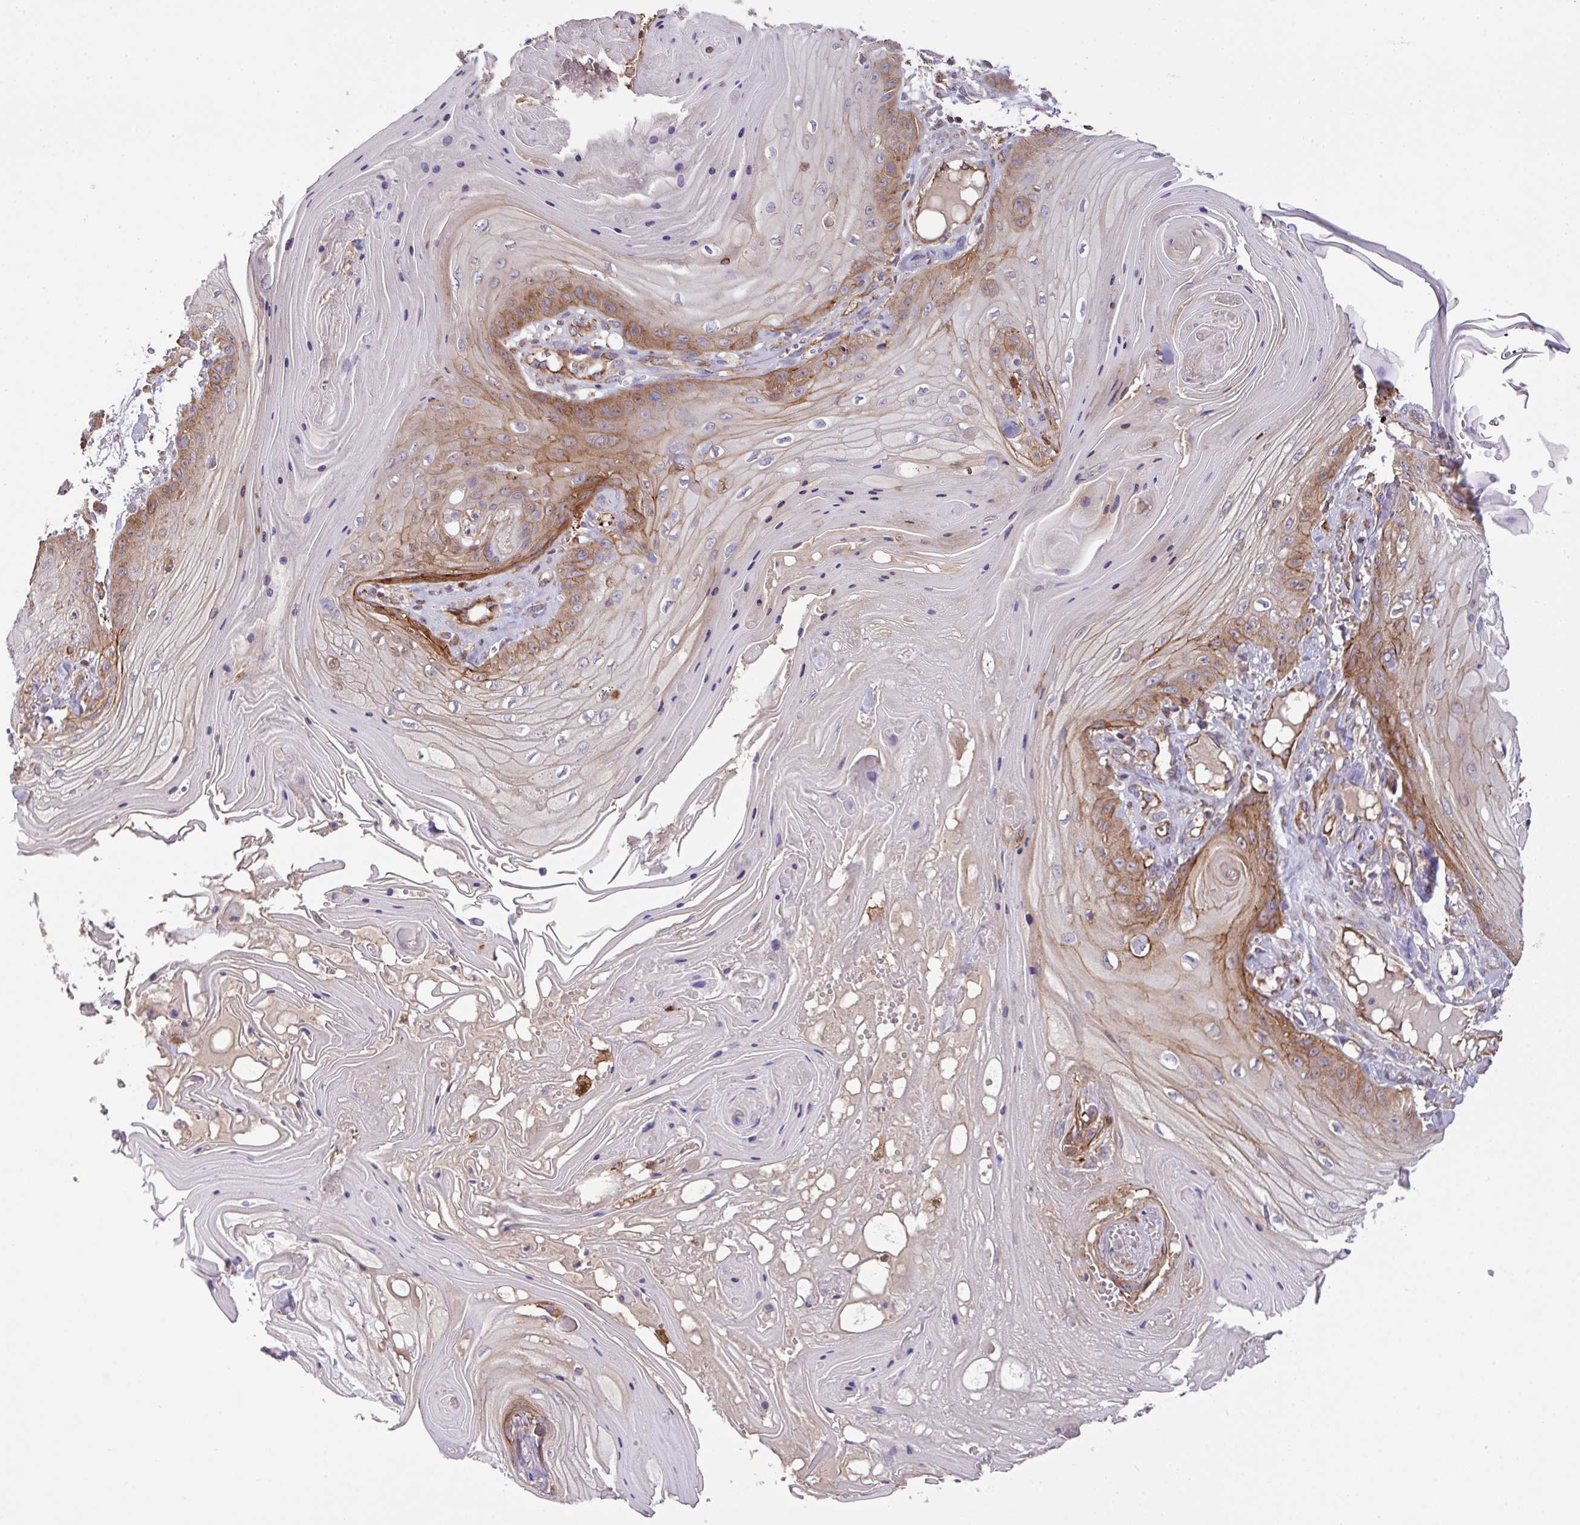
{"staining": {"intensity": "moderate", "quantity": "25%-75%", "location": "cytoplasmic/membranous"}, "tissue": "skin cancer", "cell_type": "Tumor cells", "image_type": "cancer", "snomed": [{"axis": "morphology", "description": "Squamous cell carcinoma, NOS"}, {"axis": "topography", "description": "Skin"}], "caption": "Protein analysis of skin squamous cell carcinoma tissue shows moderate cytoplasmic/membranous staining in approximately 25%-75% of tumor cells.", "gene": "LRRC53", "patient": {"sex": "male", "age": 74}}